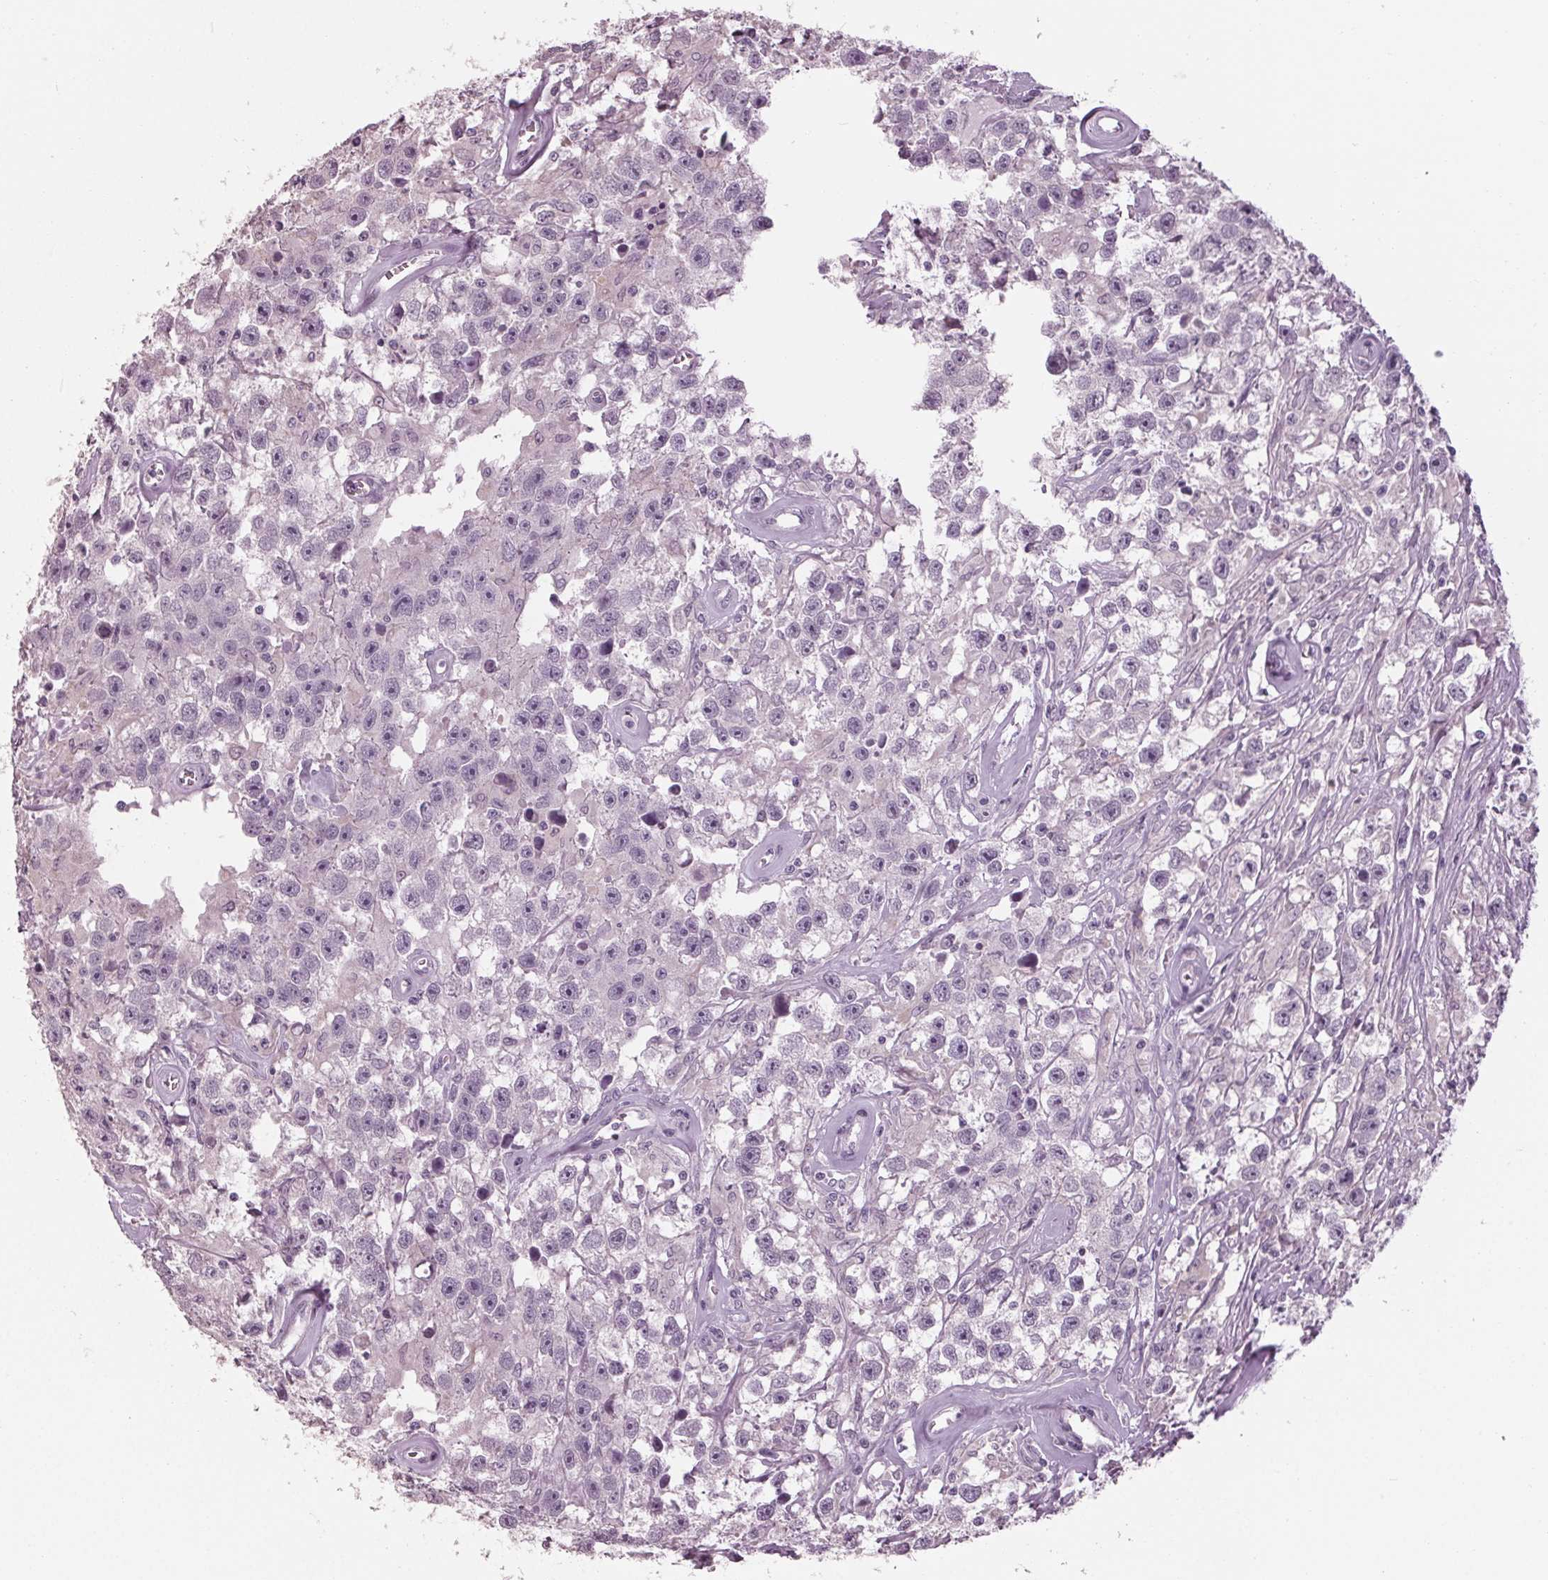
{"staining": {"intensity": "negative", "quantity": "none", "location": "none"}, "tissue": "testis cancer", "cell_type": "Tumor cells", "image_type": "cancer", "snomed": [{"axis": "morphology", "description": "Seminoma, NOS"}, {"axis": "topography", "description": "Testis"}], "caption": "IHC image of human testis cancer (seminoma) stained for a protein (brown), which demonstrates no staining in tumor cells.", "gene": "TNNC2", "patient": {"sex": "male", "age": 43}}